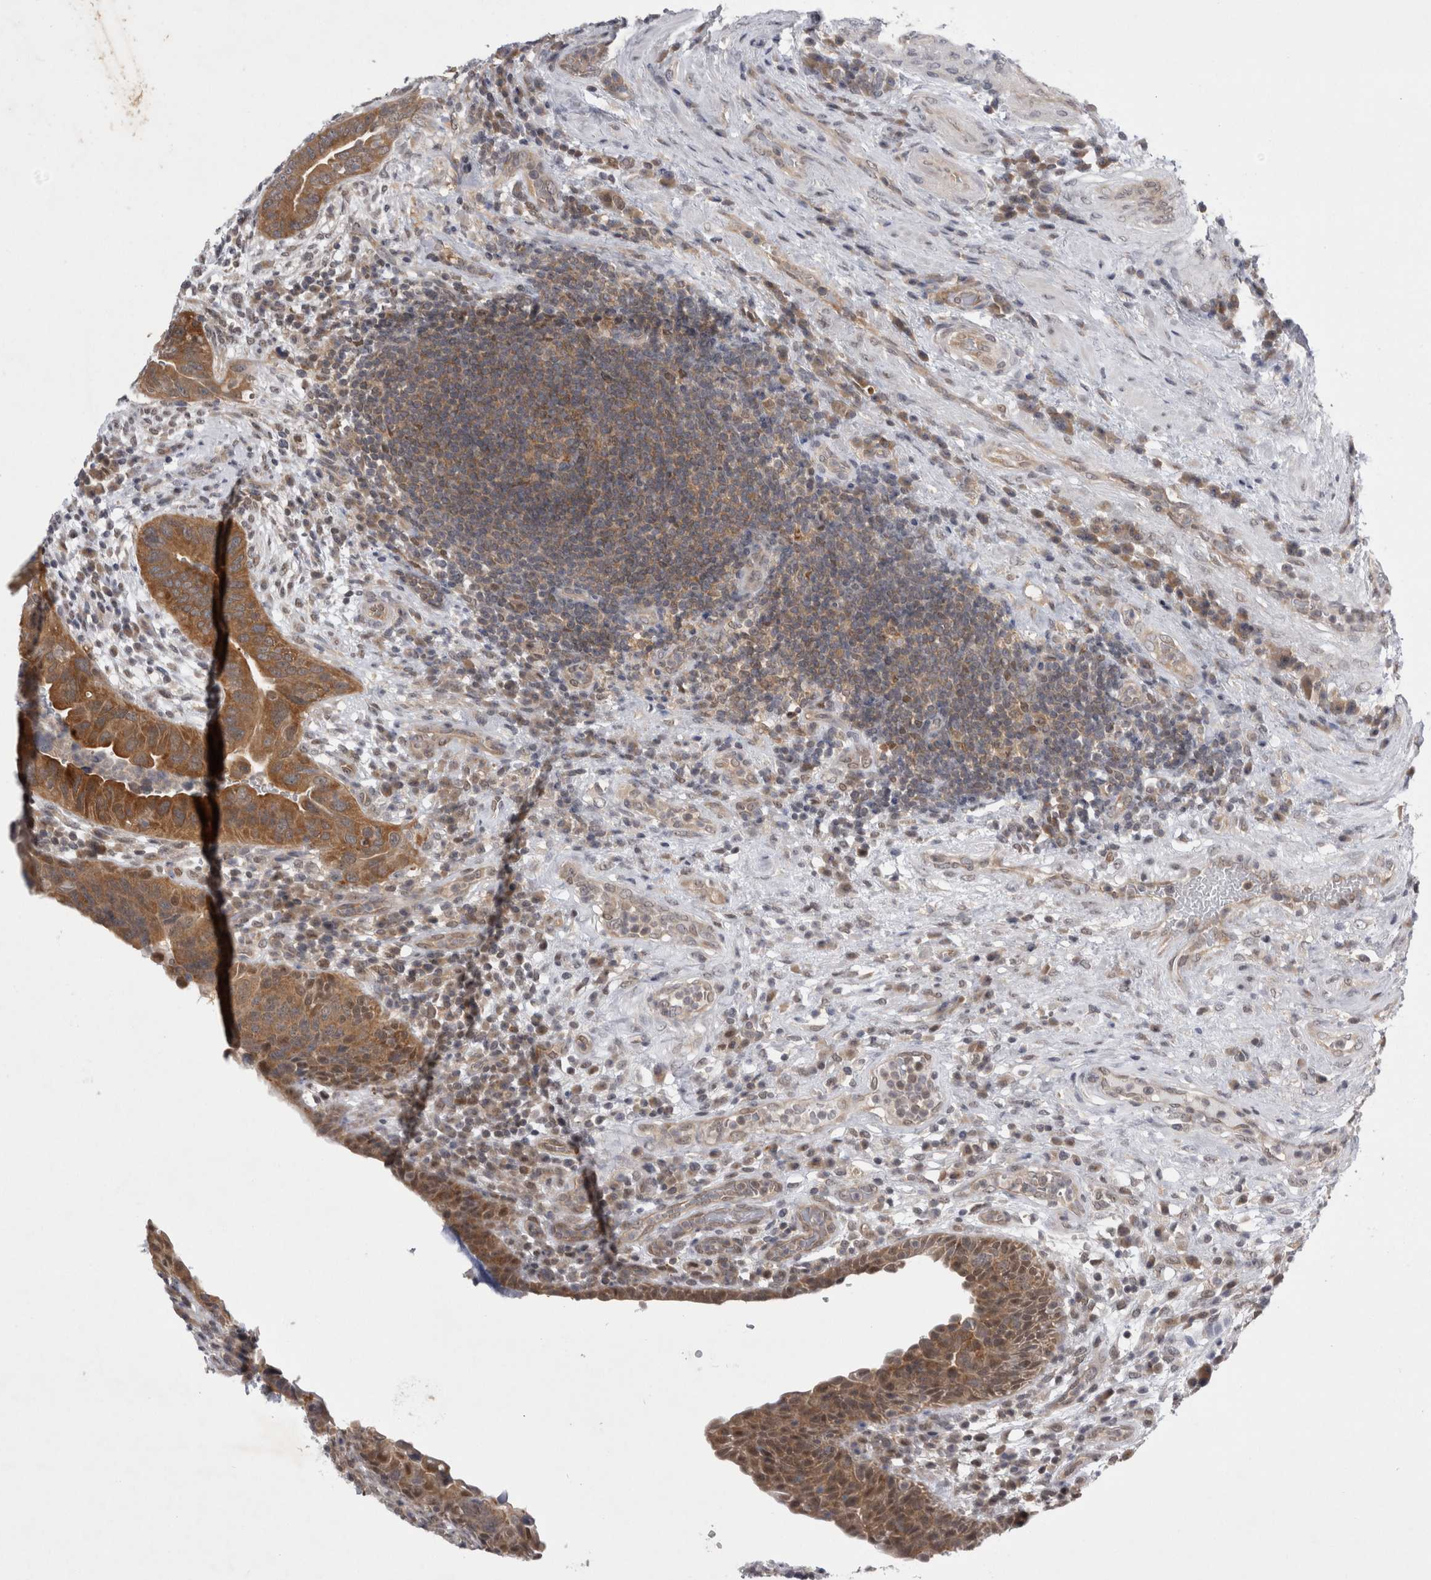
{"staining": {"intensity": "strong", "quantity": ">75%", "location": "cytoplasmic/membranous"}, "tissue": "urothelial cancer", "cell_type": "Tumor cells", "image_type": "cancer", "snomed": [{"axis": "morphology", "description": "Urothelial carcinoma, High grade"}, {"axis": "topography", "description": "Urinary bladder"}], "caption": "Immunohistochemical staining of high-grade urothelial carcinoma displays high levels of strong cytoplasmic/membranous expression in approximately >75% of tumor cells.", "gene": "PSMB2", "patient": {"sex": "female", "age": 82}}